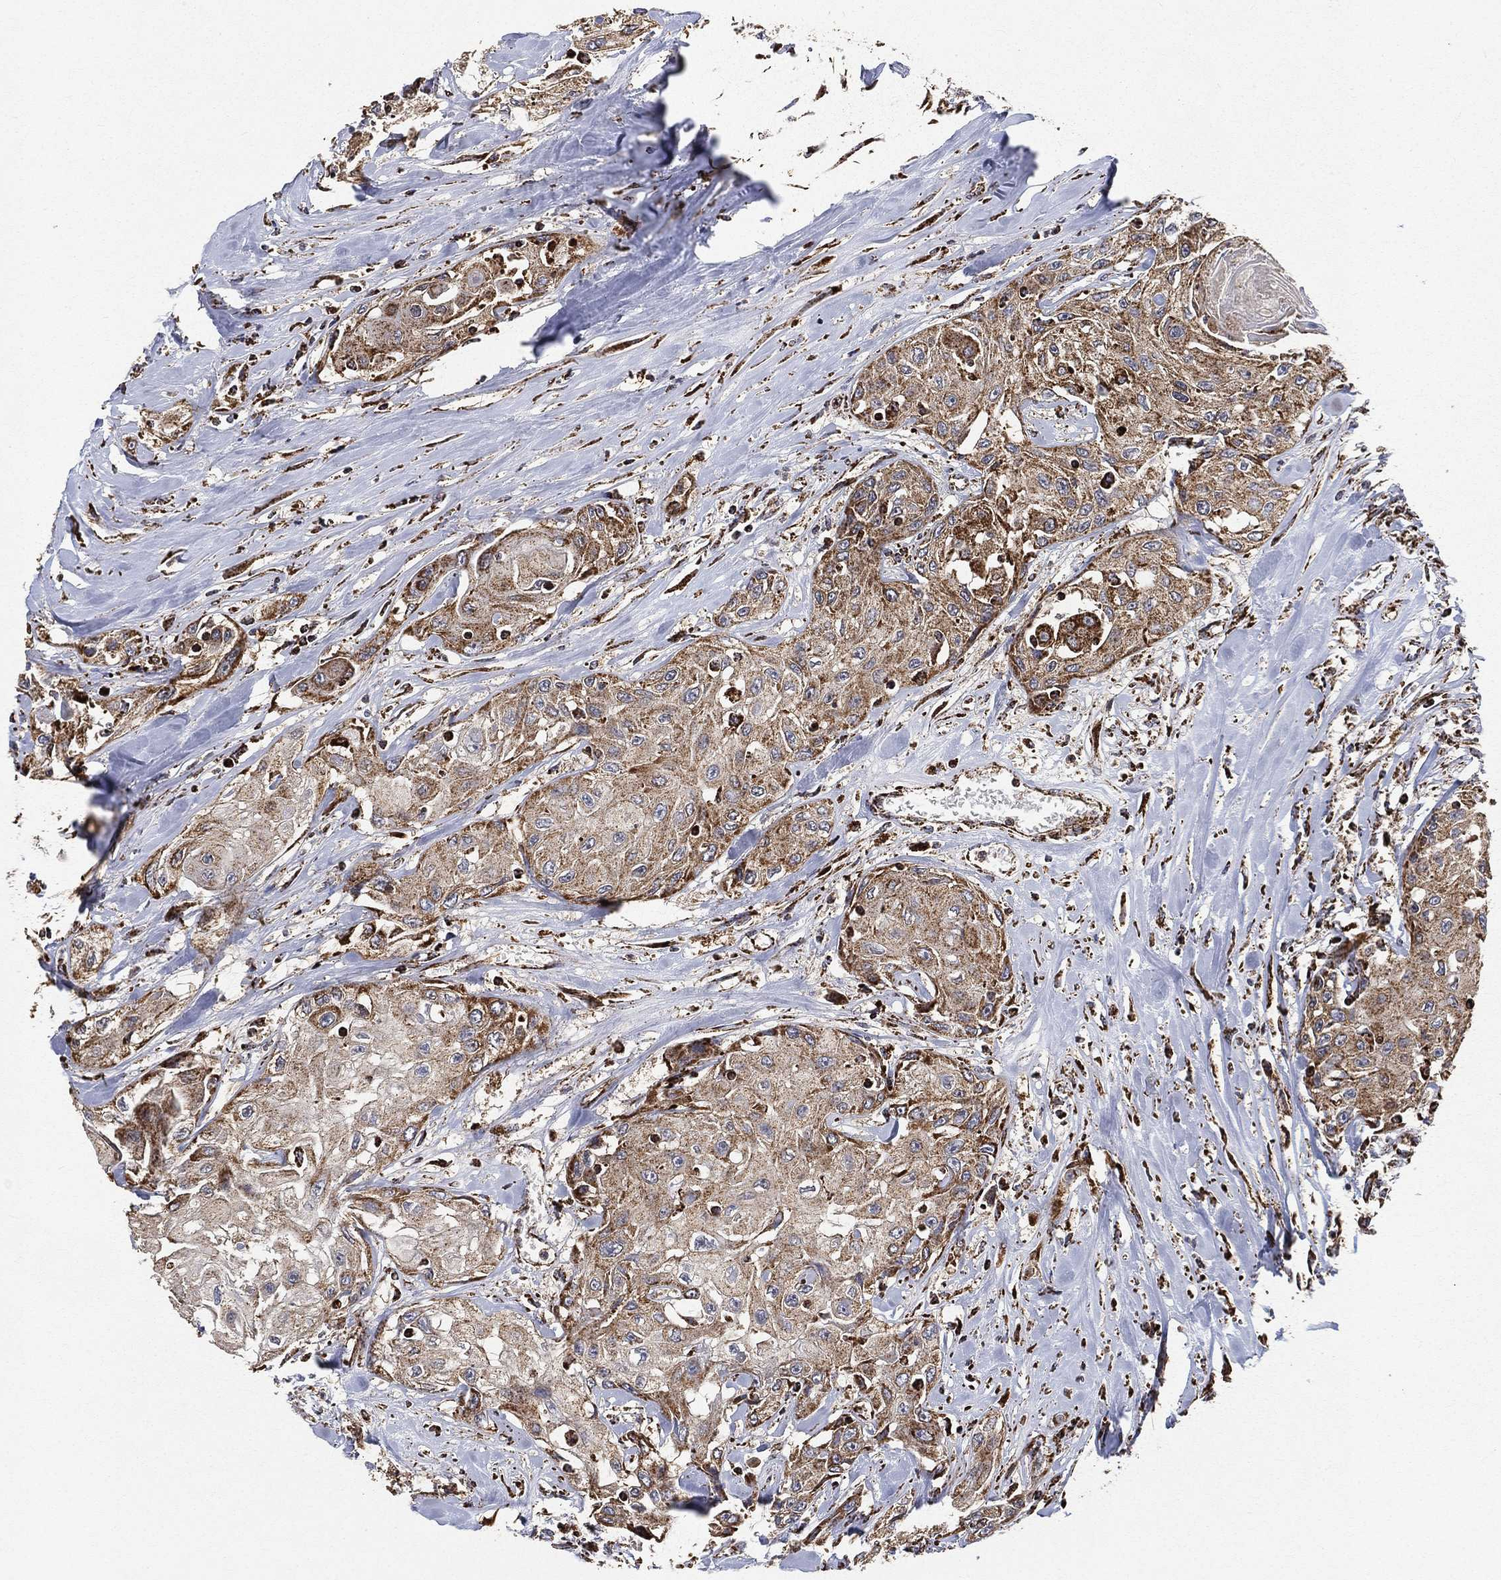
{"staining": {"intensity": "moderate", "quantity": ">75%", "location": "cytoplasmic/membranous"}, "tissue": "head and neck cancer", "cell_type": "Tumor cells", "image_type": "cancer", "snomed": [{"axis": "morphology", "description": "Normal tissue, NOS"}, {"axis": "morphology", "description": "Squamous cell carcinoma, NOS"}, {"axis": "topography", "description": "Oral tissue"}, {"axis": "topography", "description": "Peripheral nerve tissue"}, {"axis": "topography", "description": "Head-Neck"}], "caption": "A micrograph of human head and neck squamous cell carcinoma stained for a protein demonstrates moderate cytoplasmic/membranous brown staining in tumor cells. Nuclei are stained in blue.", "gene": "SLC38A7", "patient": {"sex": "female", "age": 59}}